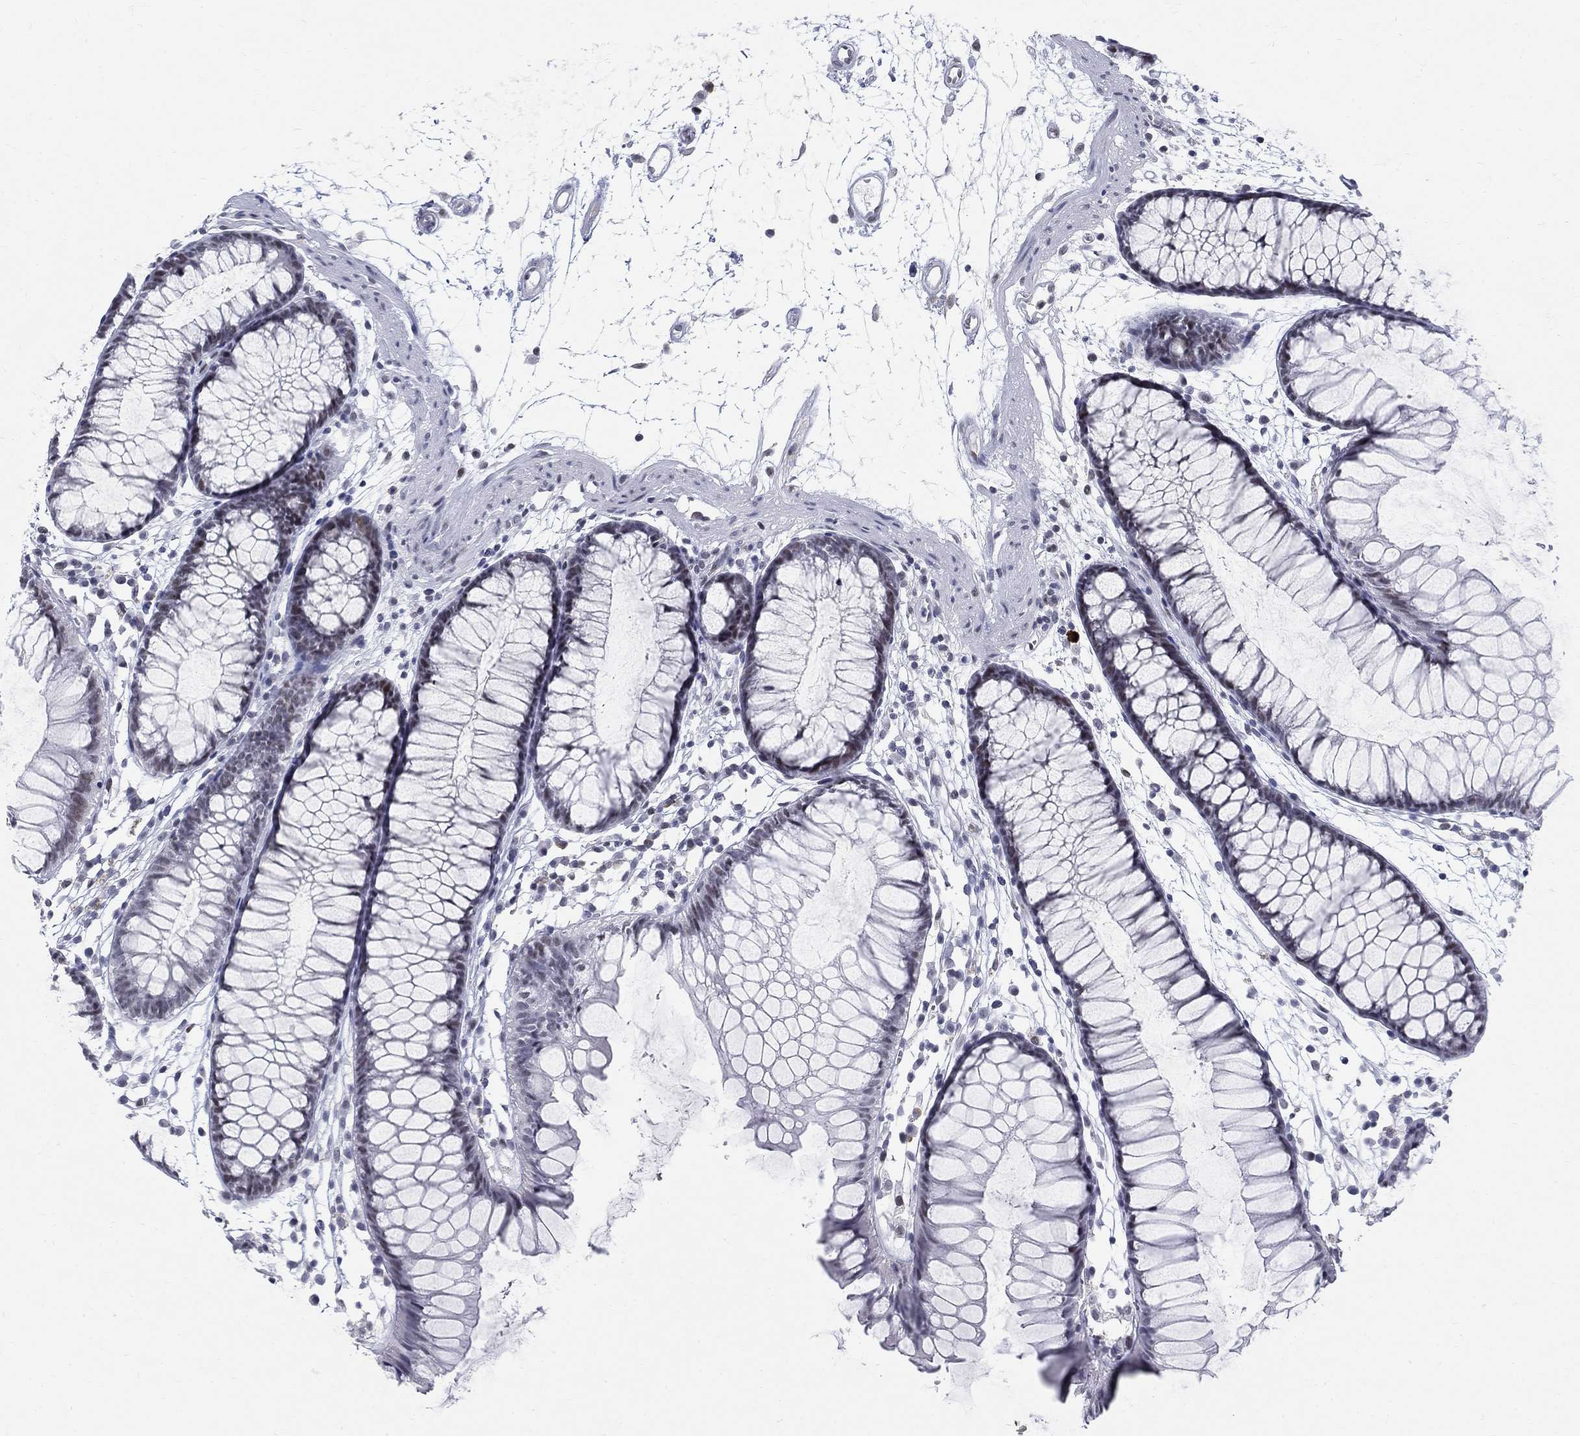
{"staining": {"intensity": "negative", "quantity": "none", "location": "none"}, "tissue": "colon", "cell_type": "Endothelial cells", "image_type": "normal", "snomed": [{"axis": "morphology", "description": "Normal tissue, NOS"}, {"axis": "morphology", "description": "Adenocarcinoma, NOS"}, {"axis": "topography", "description": "Colon"}], "caption": "Unremarkable colon was stained to show a protein in brown. There is no significant expression in endothelial cells. (Immunohistochemistry (ihc), brightfield microscopy, high magnification).", "gene": "BHLHE22", "patient": {"sex": "male", "age": 65}}